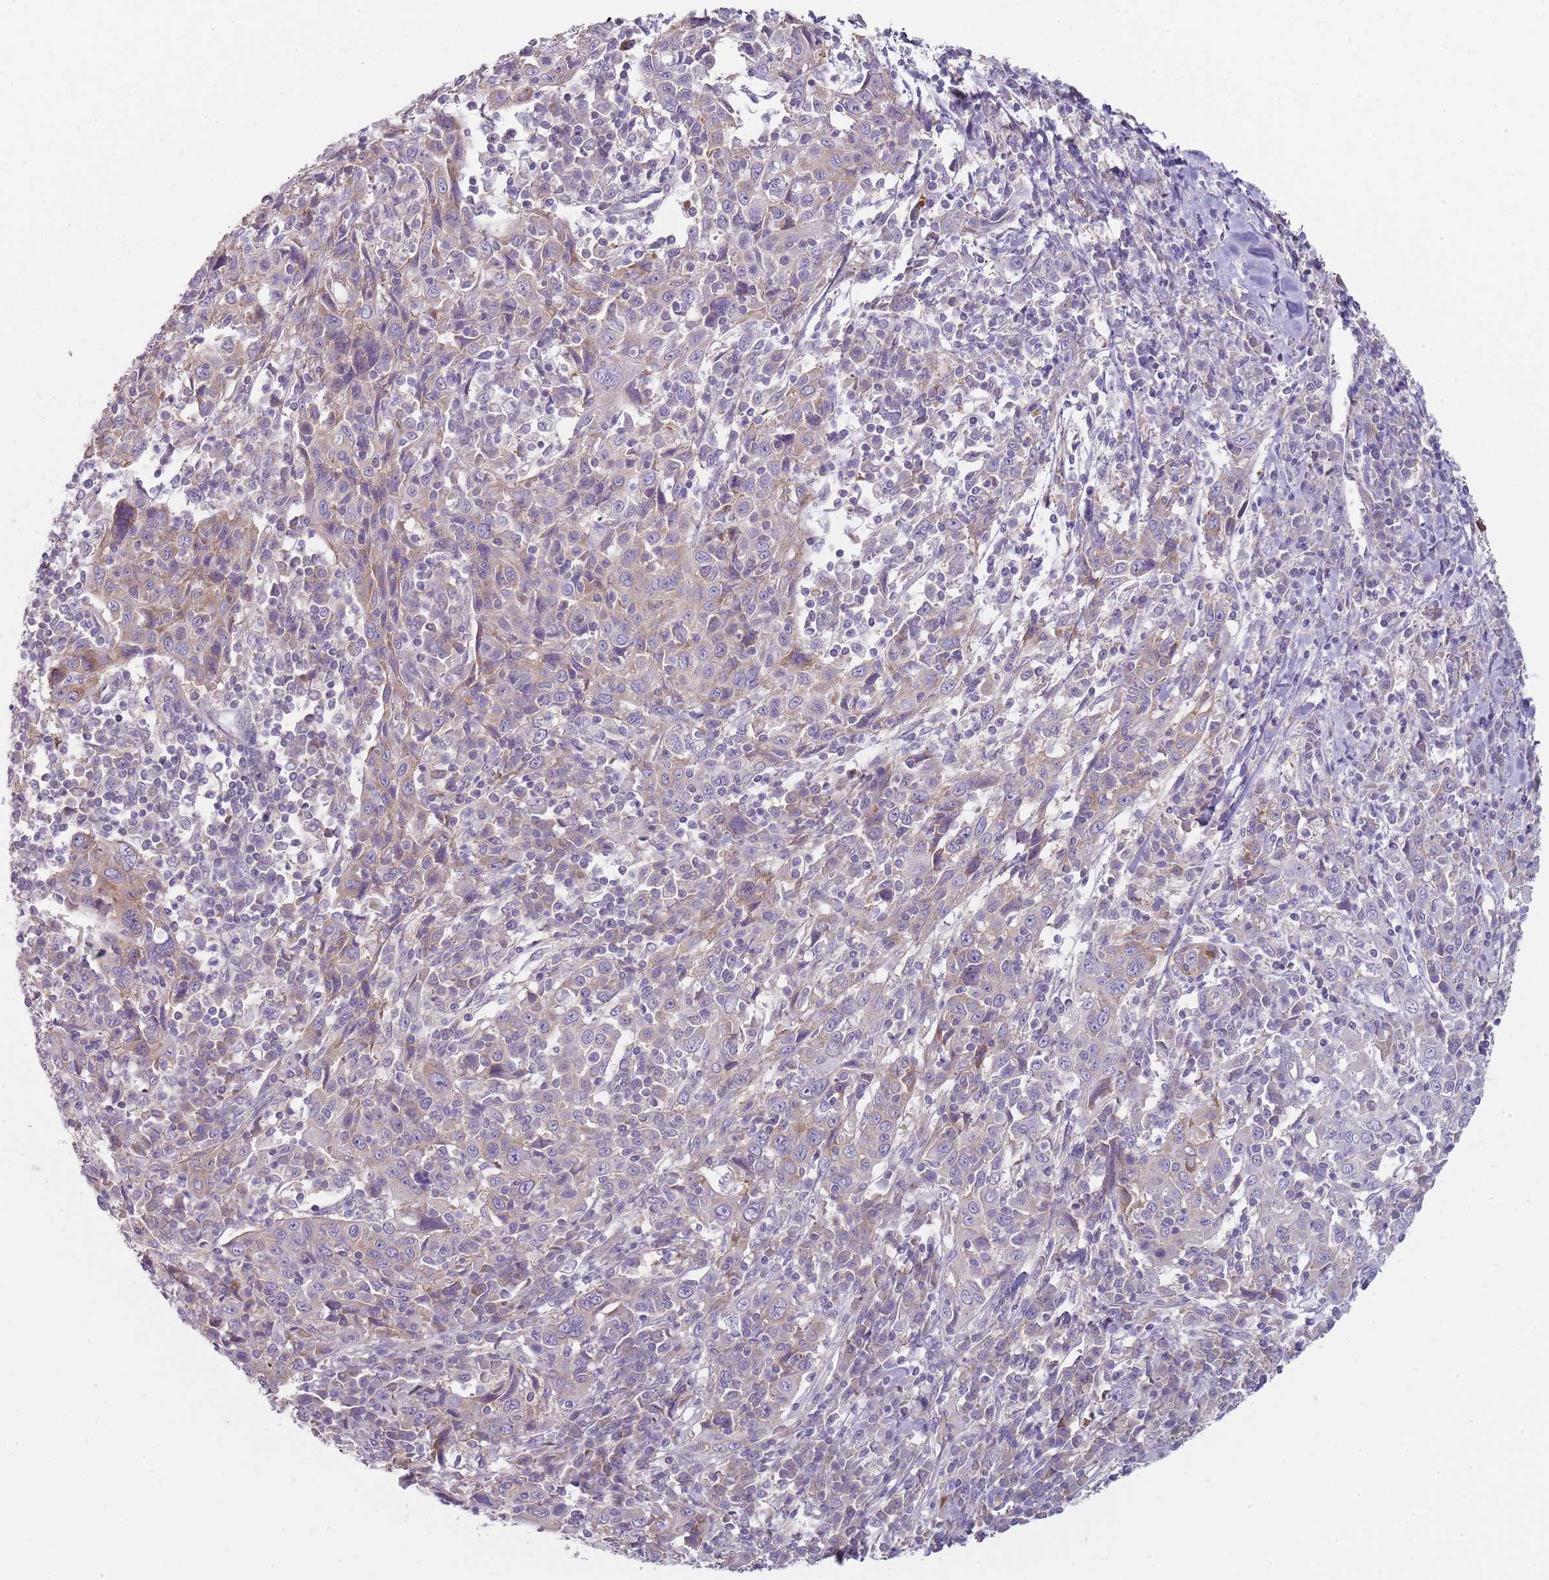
{"staining": {"intensity": "weak", "quantity": "<25%", "location": "cytoplasmic/membranous"}, "tissue": "cervical cancer", "cell_type": "Tumor cells", "image_type": "cancer", "snomed": [{"axis": "morphology", "description": "Squamous cell carcinoma, NOS"}, {"axis": "topography", "description": "Cervix"}], "caption": "Immunohistochemistry (IHC) micrograph of neoplastic tissue: squamous cell carcinoma (cervical) stained with DAB demonstrates no significant protein positivity in tumor cells.", "gene": "SLC26A6", "patient": {"sex": "female", "age": 46}}